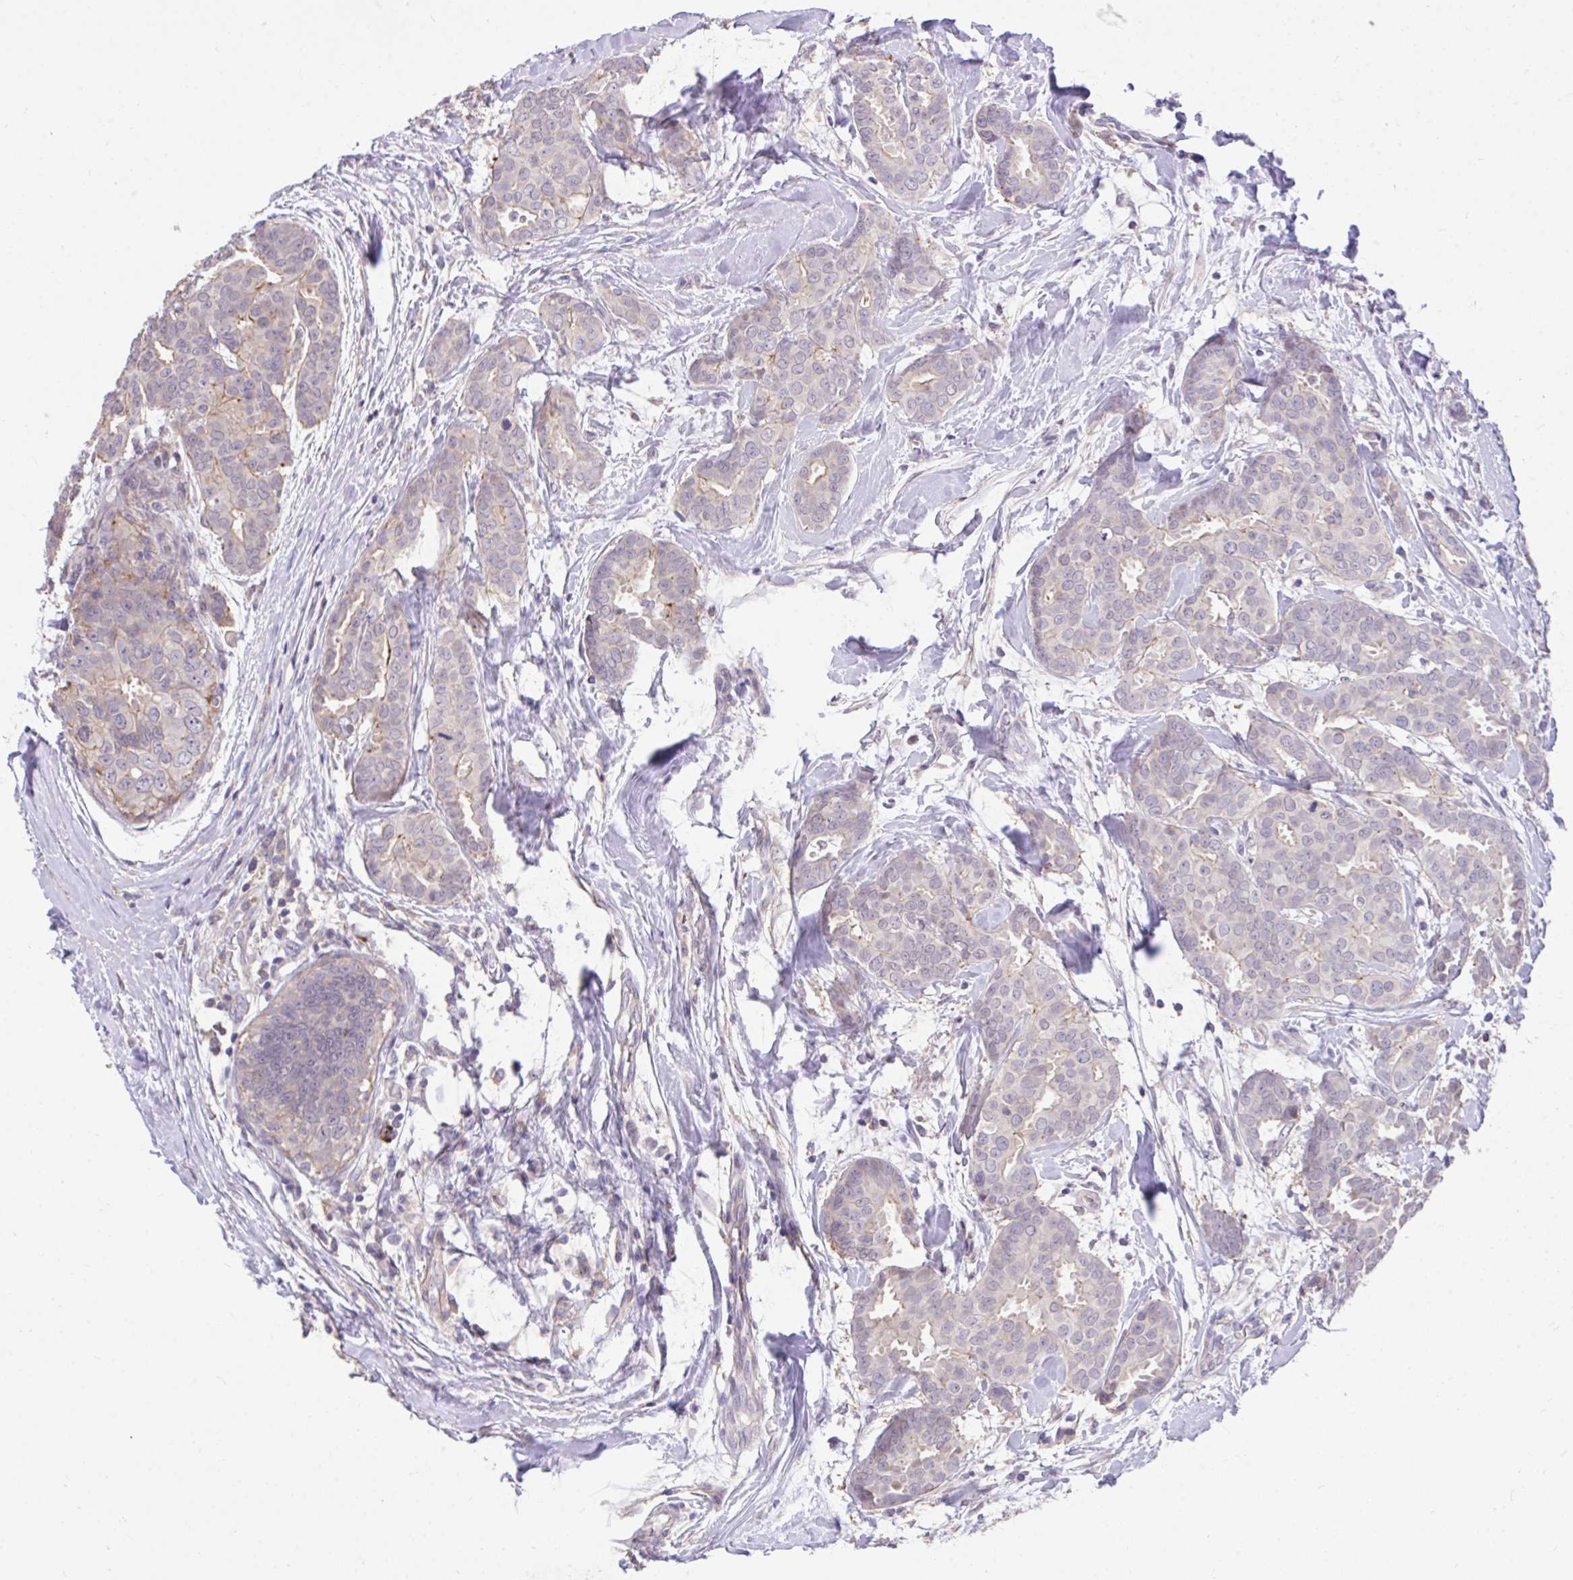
{"staining": {"intensity": "weak", "quantity": "<25%", "location": "cytoplasmic/membranous"}, "tissue": "breast cancer", "cell_type": "Tumor cells", "image_type": "cancer", "snomed": [{"axis": "morphology", "description": "Duct carcinoma"}, {"axis": "topography", "description": "Breast"}], "caption": "Breast cancer (infiltrating ductal carcinoma) was stained to show a protein in brown. There is no significant staining in tumor cells.", "gene": "IGFL2", "patient": {"sex": "female", "age": 45}}